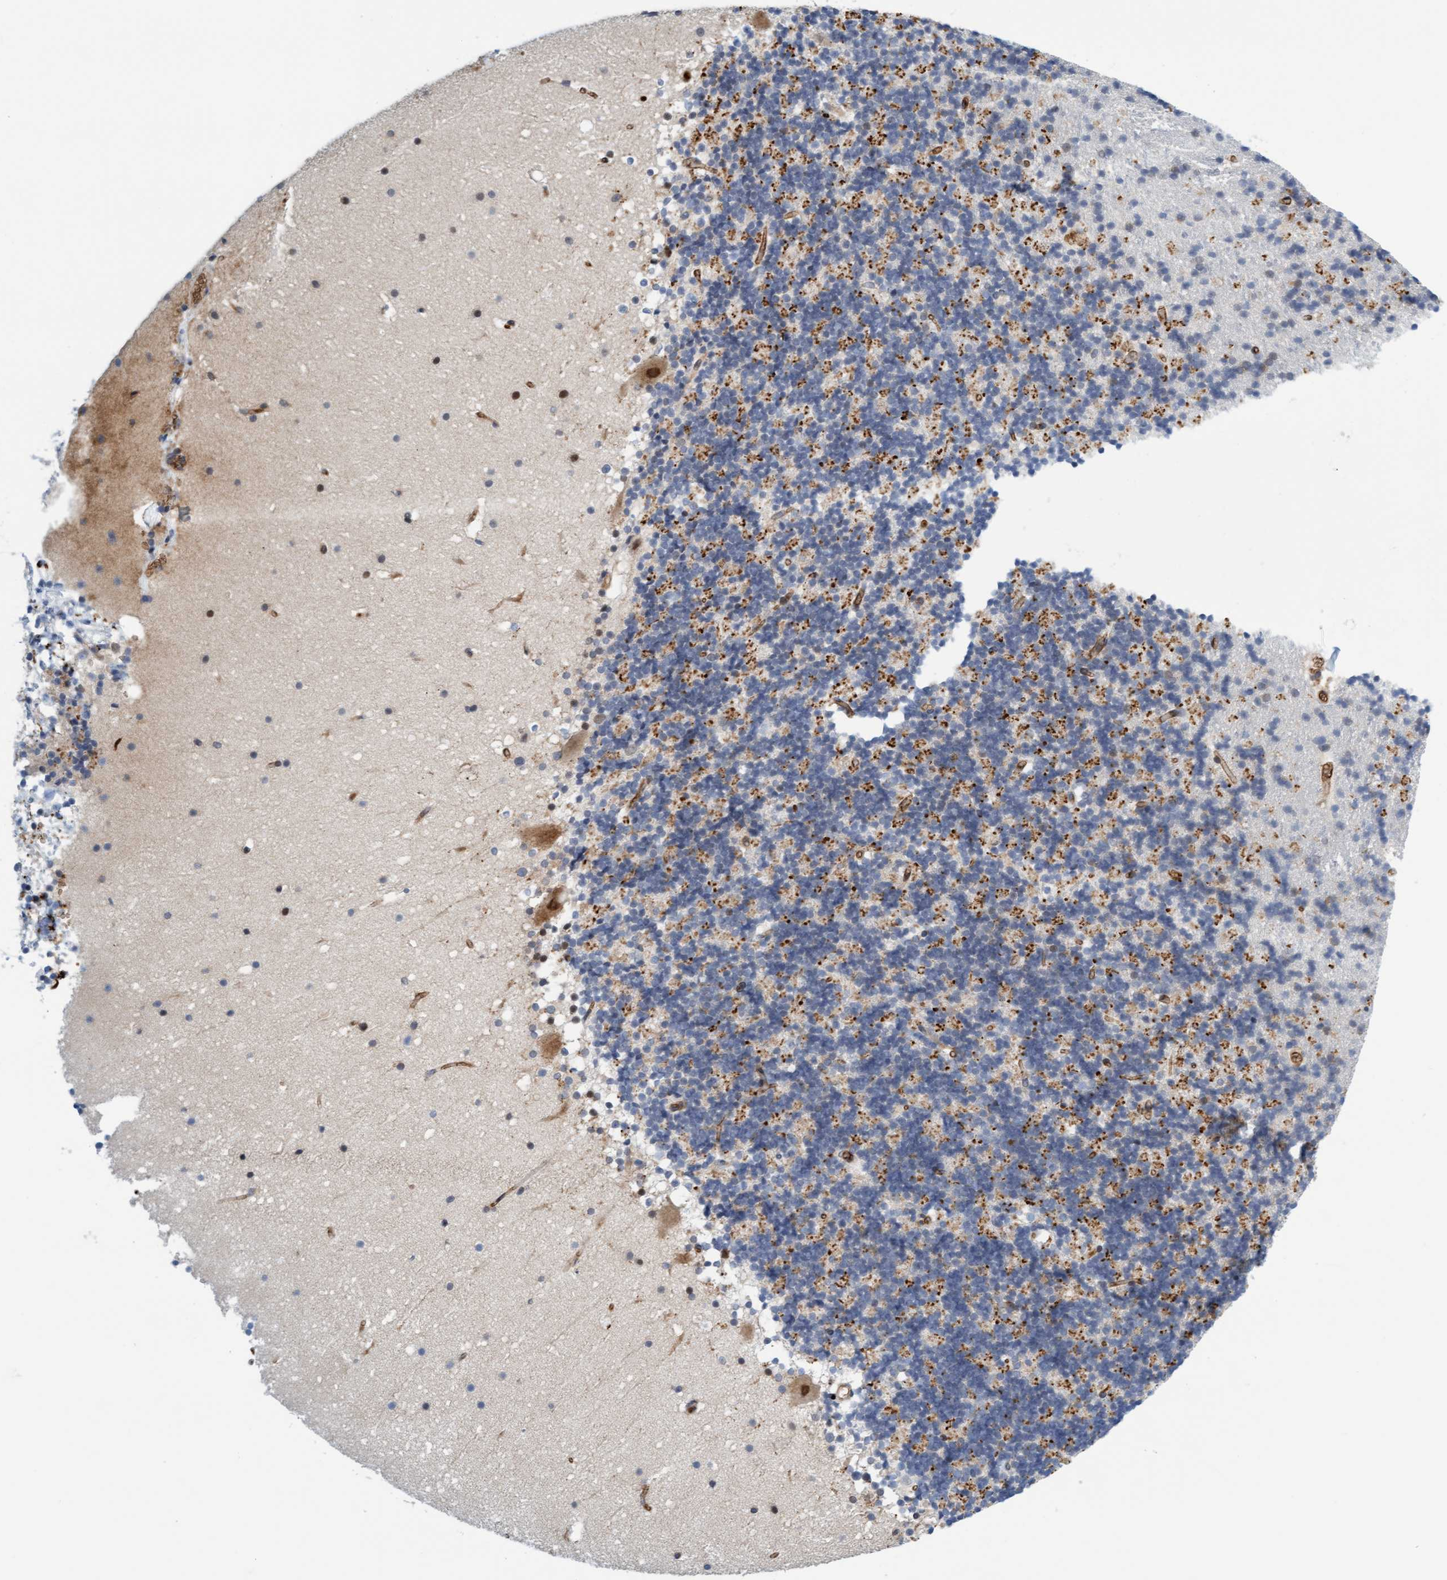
{"staining": {"intensity": "moderate", "quantity": "<25%", "location": "cytoplasmic/membranous"}, "tissue": "cerebellum", "cell_type": "Cells in granular layer", "image_type": "normal", "snomed": [{"axis": "morphology", "description": "Normal tissue, NOS"}, {"axis": "topography", "description": "Cerebellum"}], "caption": "A micrograph of cerebellum stained for a protein reveals moderate cytoplasmic/membranous brown staining in cells in granular layer. (Brightfield microscopy of DAB IHC at high magnification).", "gene": "EIF4EBP1", "patient": {"sex": "male", "age": 57}}